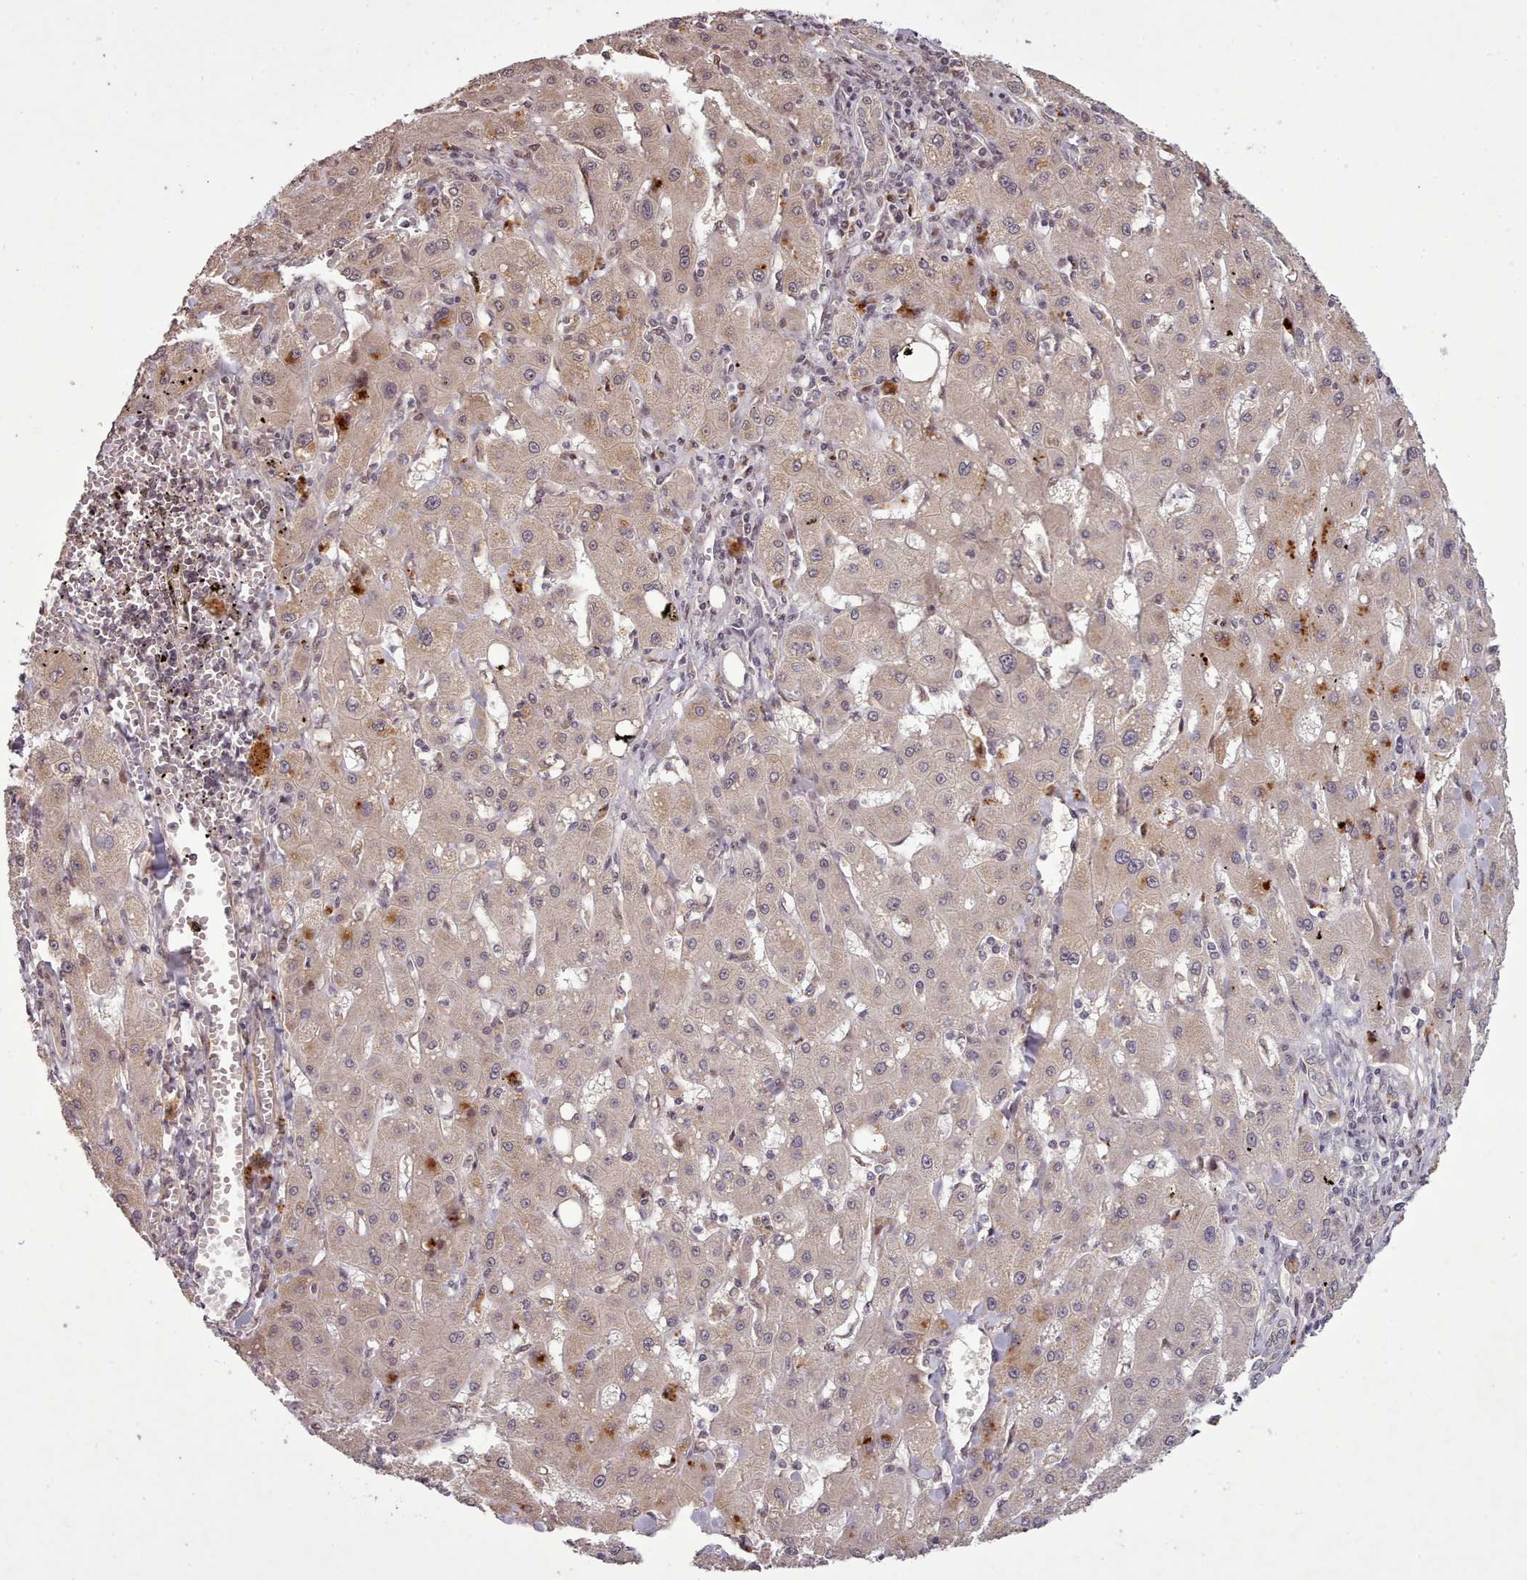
{"staining": {"intensity": "weak", "quantity": "25%-75%", "location": "cytoplasmic/membranous,nuclear"}, "tissue": "liver cancer", "cell_type": "Tumor cells", "image_type": "cancer", "snomed": [{"axis": "morphology", "description": "Carcinoma, Hepatocellular, NOS"}, {"axis": "topography", "description": "Liver"}], "caption": "A photomicrograph of hepatocellular carcinoma (liver) stained for a protein shows weak cytoplasmic/membranous and nuclear brown staining in tumor cells.", "gene": "CDC6", "patient": {"sex": "male", "age": 72}}